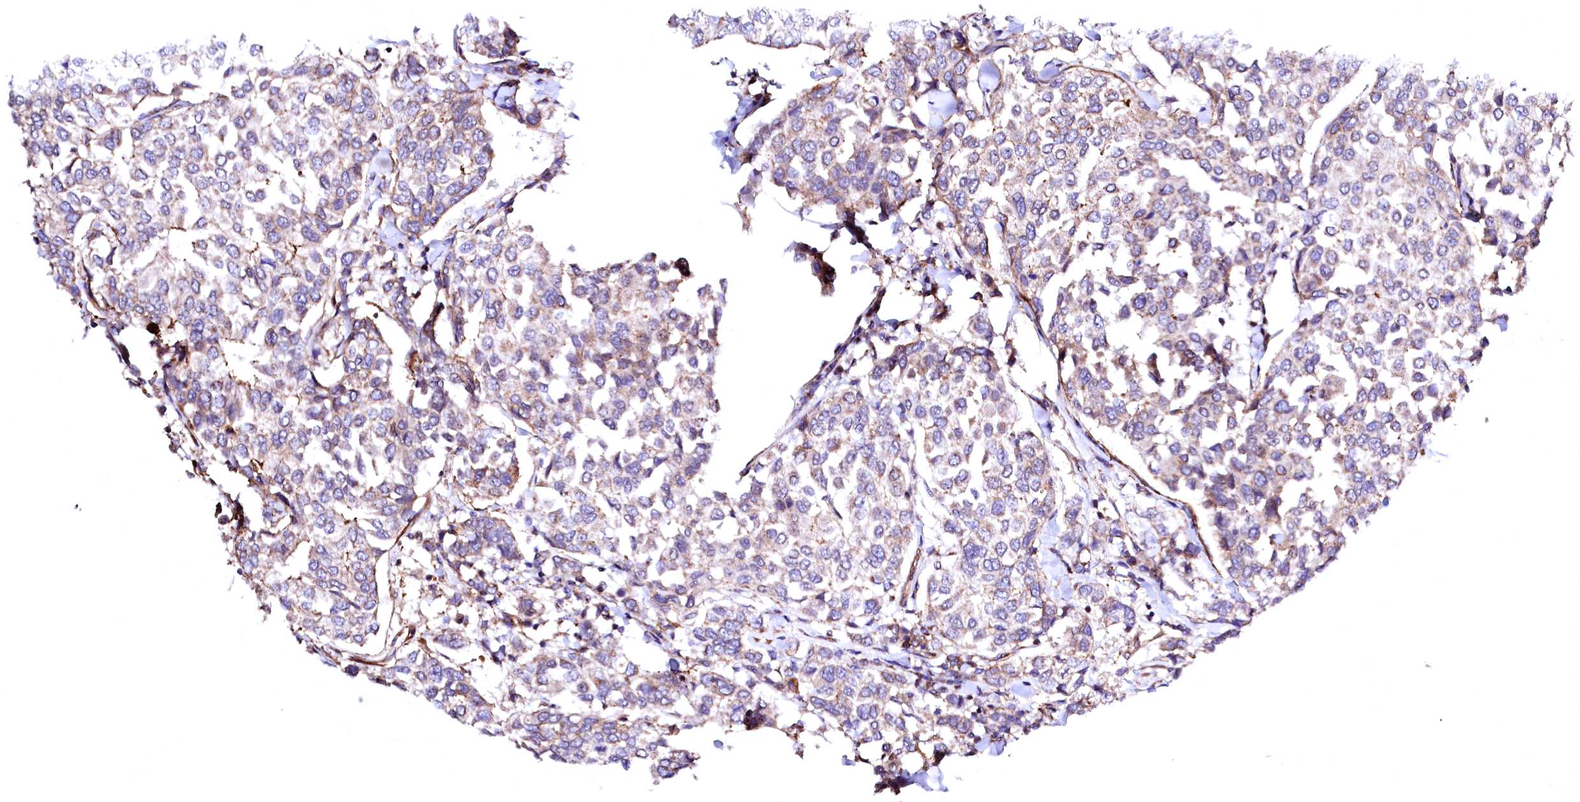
{"staining": {"intensity": "weak", "quantity": "25%-75%", "location": "cytoplasmic/membranous"}, "tissue": "breast cancer", "cell_type": "Tumor cells", "image_type": "cancer", "snomed": [{"axis": "morphology", "description": "Duct carcinoma"}, {"axis": "topography", "description": "Breast"}], "caption": "IHC of breast cancer exhibits low levels of weak cytoplasmic/membranous staining in about 25%-75% of tumor cells.", "gene": "GPR176", "patient": {"sex": "female", "age": 55}}